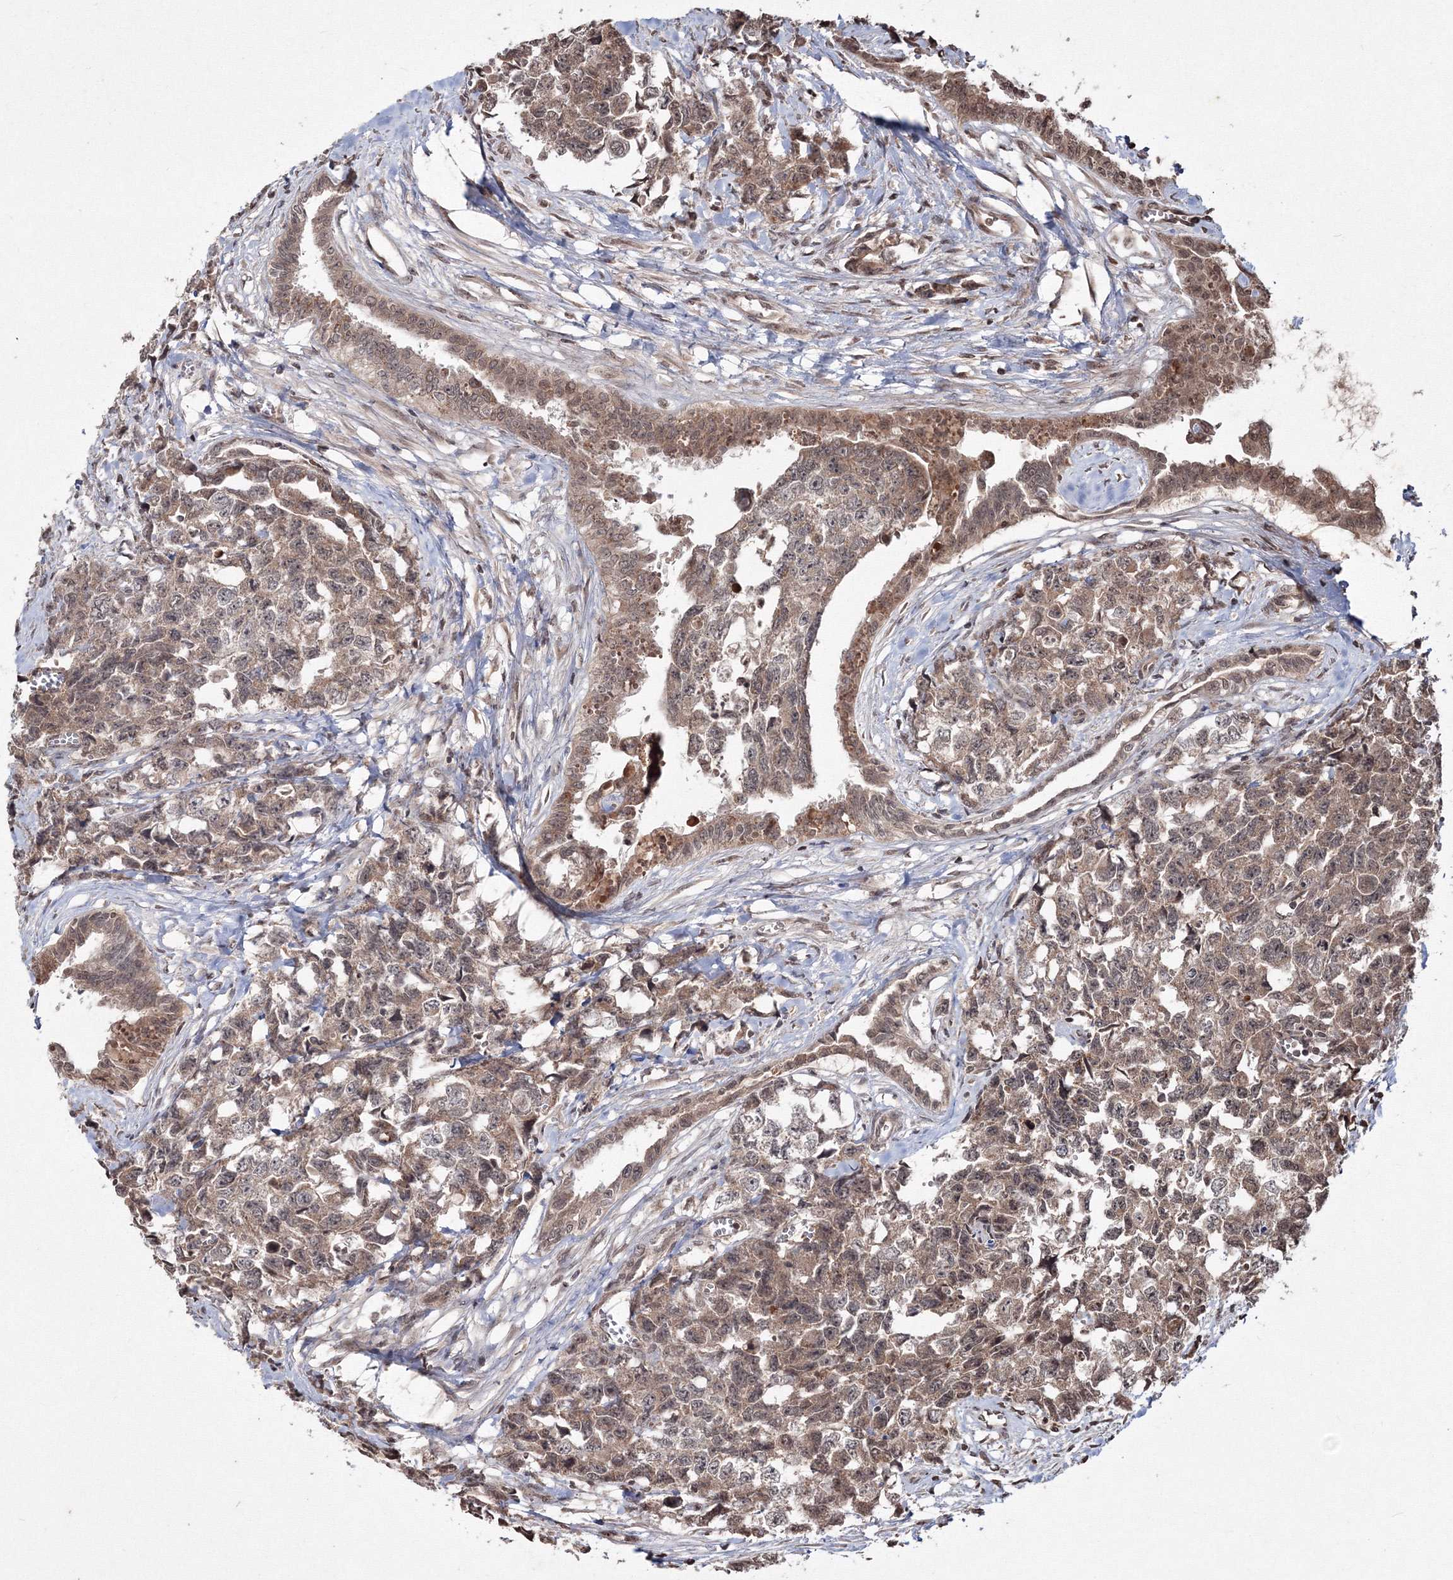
{"staining": {"intensity": "moderate", "quantity": ">75%", "location": "cytoplasmic/membranous,nuclear"}, "tissue": "testis cancer", "cell_type": "Tumor cells", "image_type": "cancer", "snomed": [{"axis": "morphology", "description": "Carcinoma, Embryonal, NOS"}, {"axis": "topography", "description": "Testis"}], "caption": "This is a photomicrograph of immunohistochemistry (IHC) staining of testis cancer, which shows moderate expression in the cytoplasmic/membranous and nuclear of tumor cells.", "gene": "PEX13", "patient": {"sex": "male", "age": 31}}